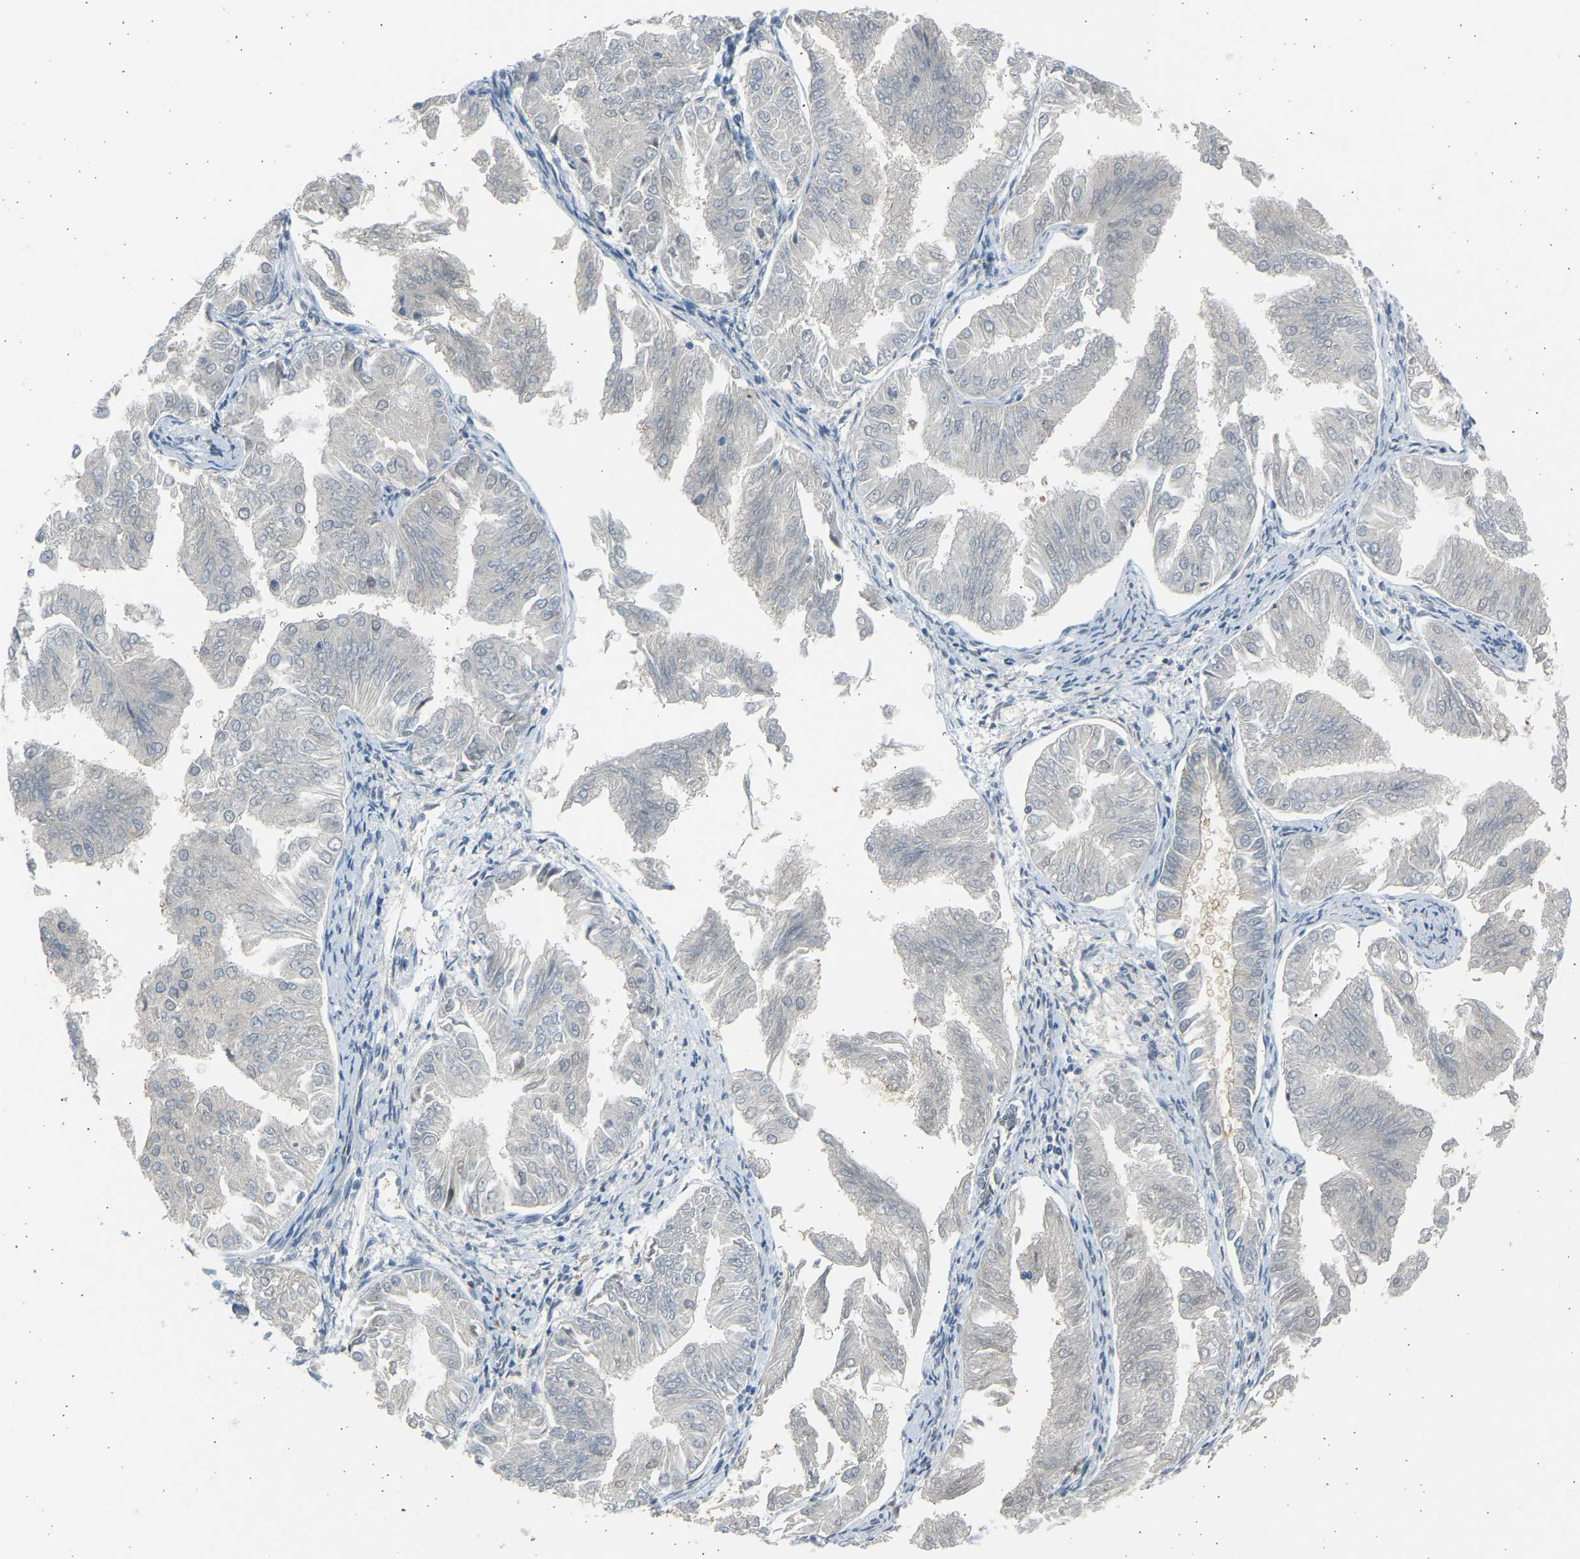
{"staining": {"intensity": "negative", "quantity": "none", "location": "none"}, "tissue": "endometrial cancer", "cell_type": "Tumor cells", "image_type": "cancer", "snomed": [{"axis": "morphology", "description": "Adenocarcinoma, NOS"}, {"axis": "topography", "description": "Endometrium"}], "caption": "The micrograph exhibits no significant staining in tumor cells of endometrial cancer. (DAB (3,3'-diaminobenzidine) immunohistochemistry (IHC) visualized using brightfield microscopy, high magnification).", "gene": "BIRC2", "patient": {"sex": "female", "age": 53}}